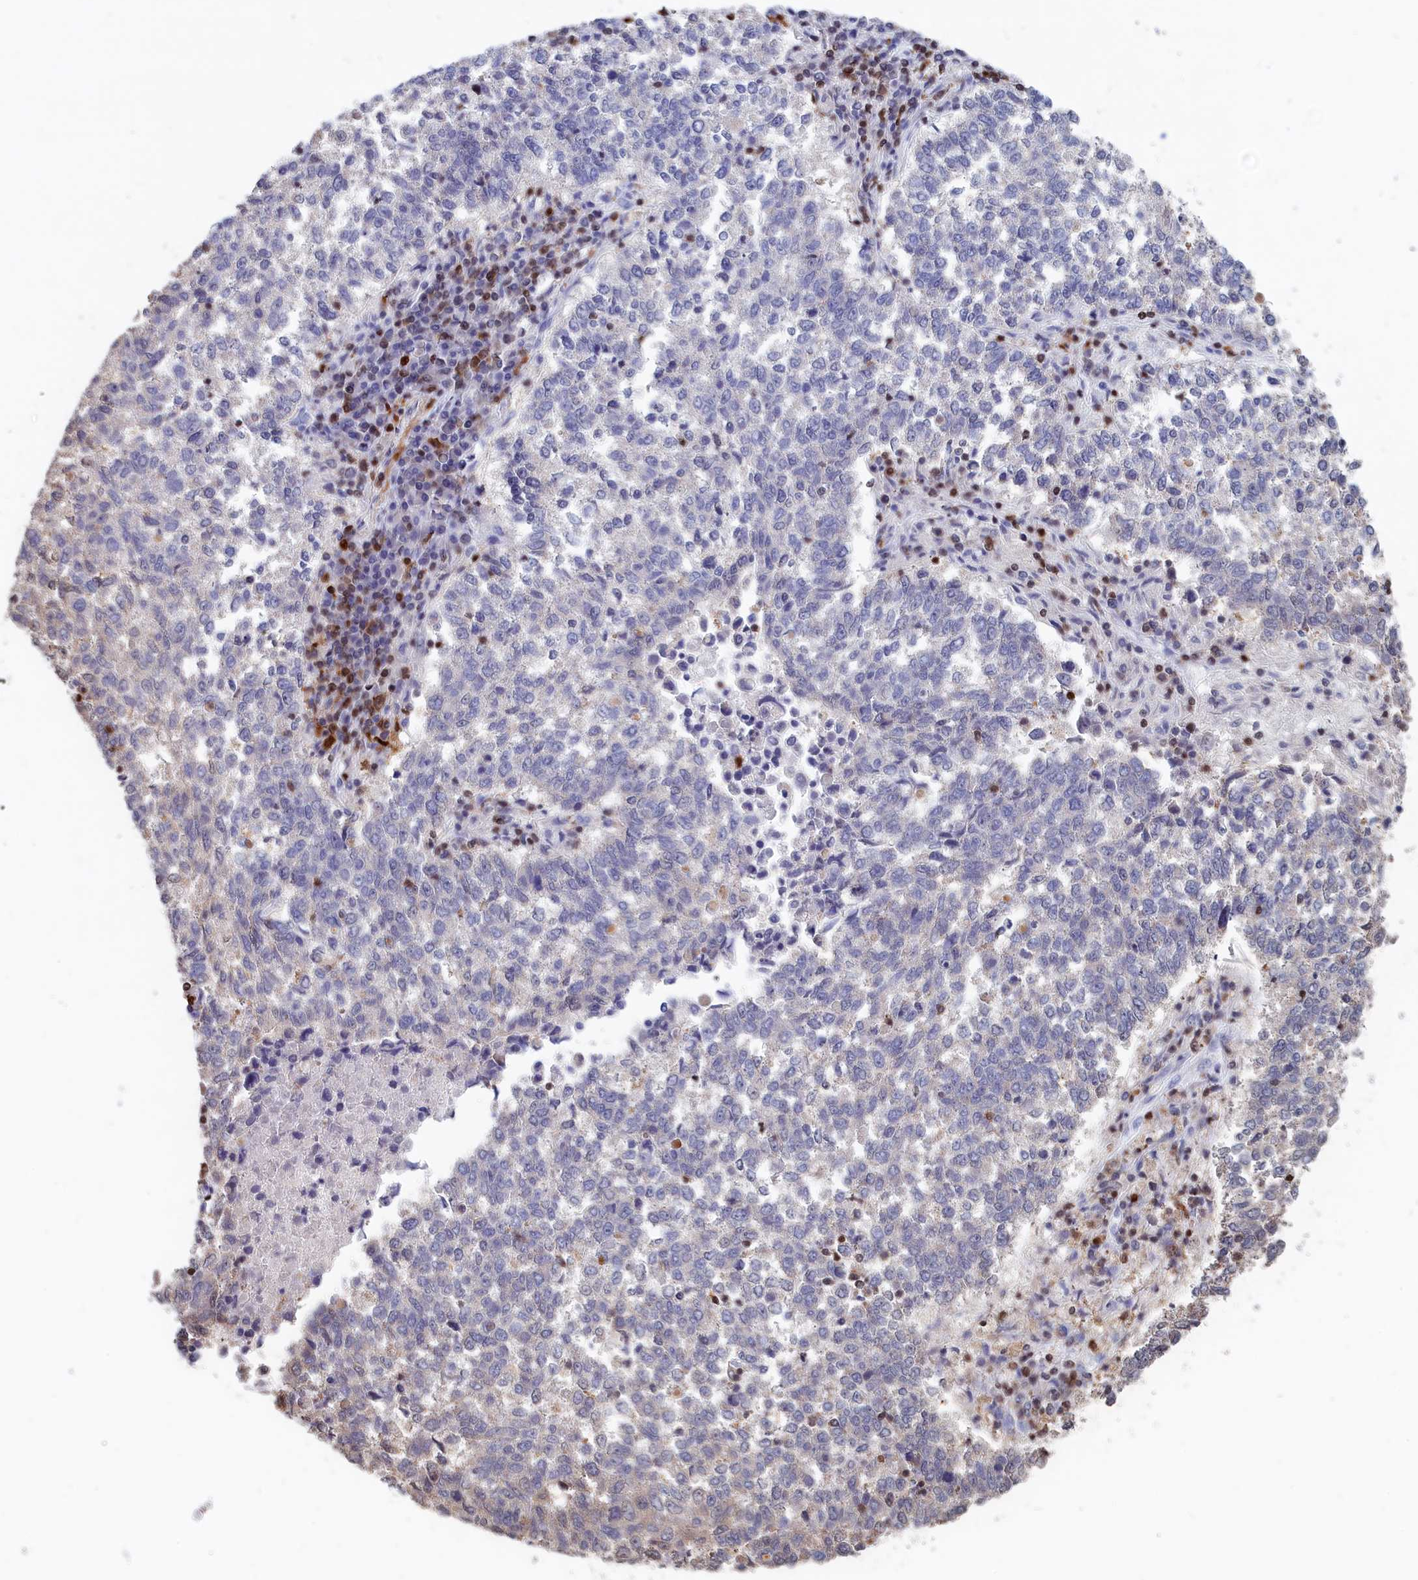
{"staining": {"intensity": "negative", "quantity": "none", "location": "none"}, "tissue": "lung cancer", "cell_type": "Tumor cells", "image_type": "cancer", "snomed": [{"axis": "morphology", "description": "Squamous cell carcinoma, NOS"}, {"axis": "topography", "description": "Lung"}], "caption": "Immunohistochemical staining of human squamous cell carcinoma (lung) demonstrates no significant staining in tumor cells.", "gene": "CRIP1", "patient": {"sex": "male", "age": 73}}